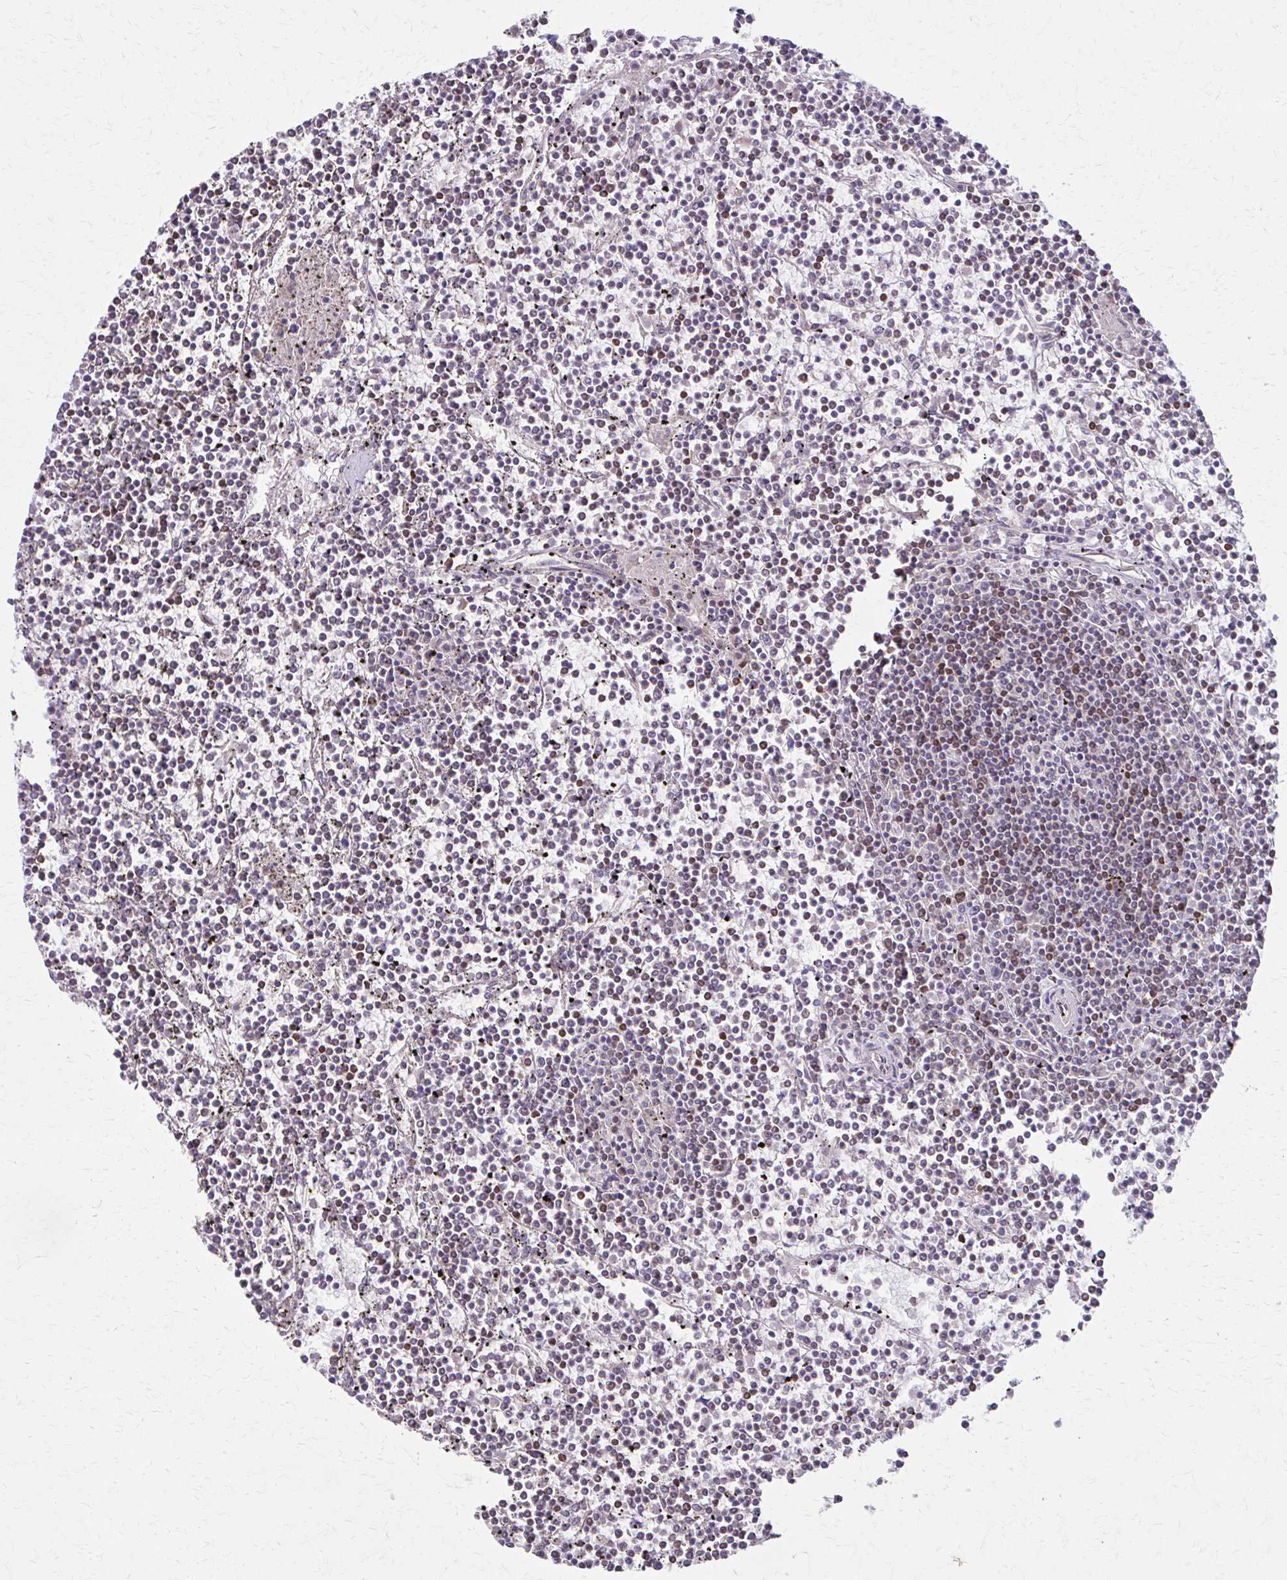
{"staining": {"intensity": "weak", "quantity": "<25%", "location": "cytoplasmic/membranous"}, "tissue": "lymphoma", "cell_type": "Tumor cells", "image_type": "cancer", "snomed": [{"axis": "morphology", "description": "Malignant lymphoma, non-Hodgkin's type, Low grade"}, {"axis": "topography", "description": "Spleen"}], "caption": "Tumor cells show no significant protein expression in lymphoma. (IHC, brightfield microscopy, high magnification).", "gene": "IL18BP", "patient": {"sex": "female", "age": 19}}